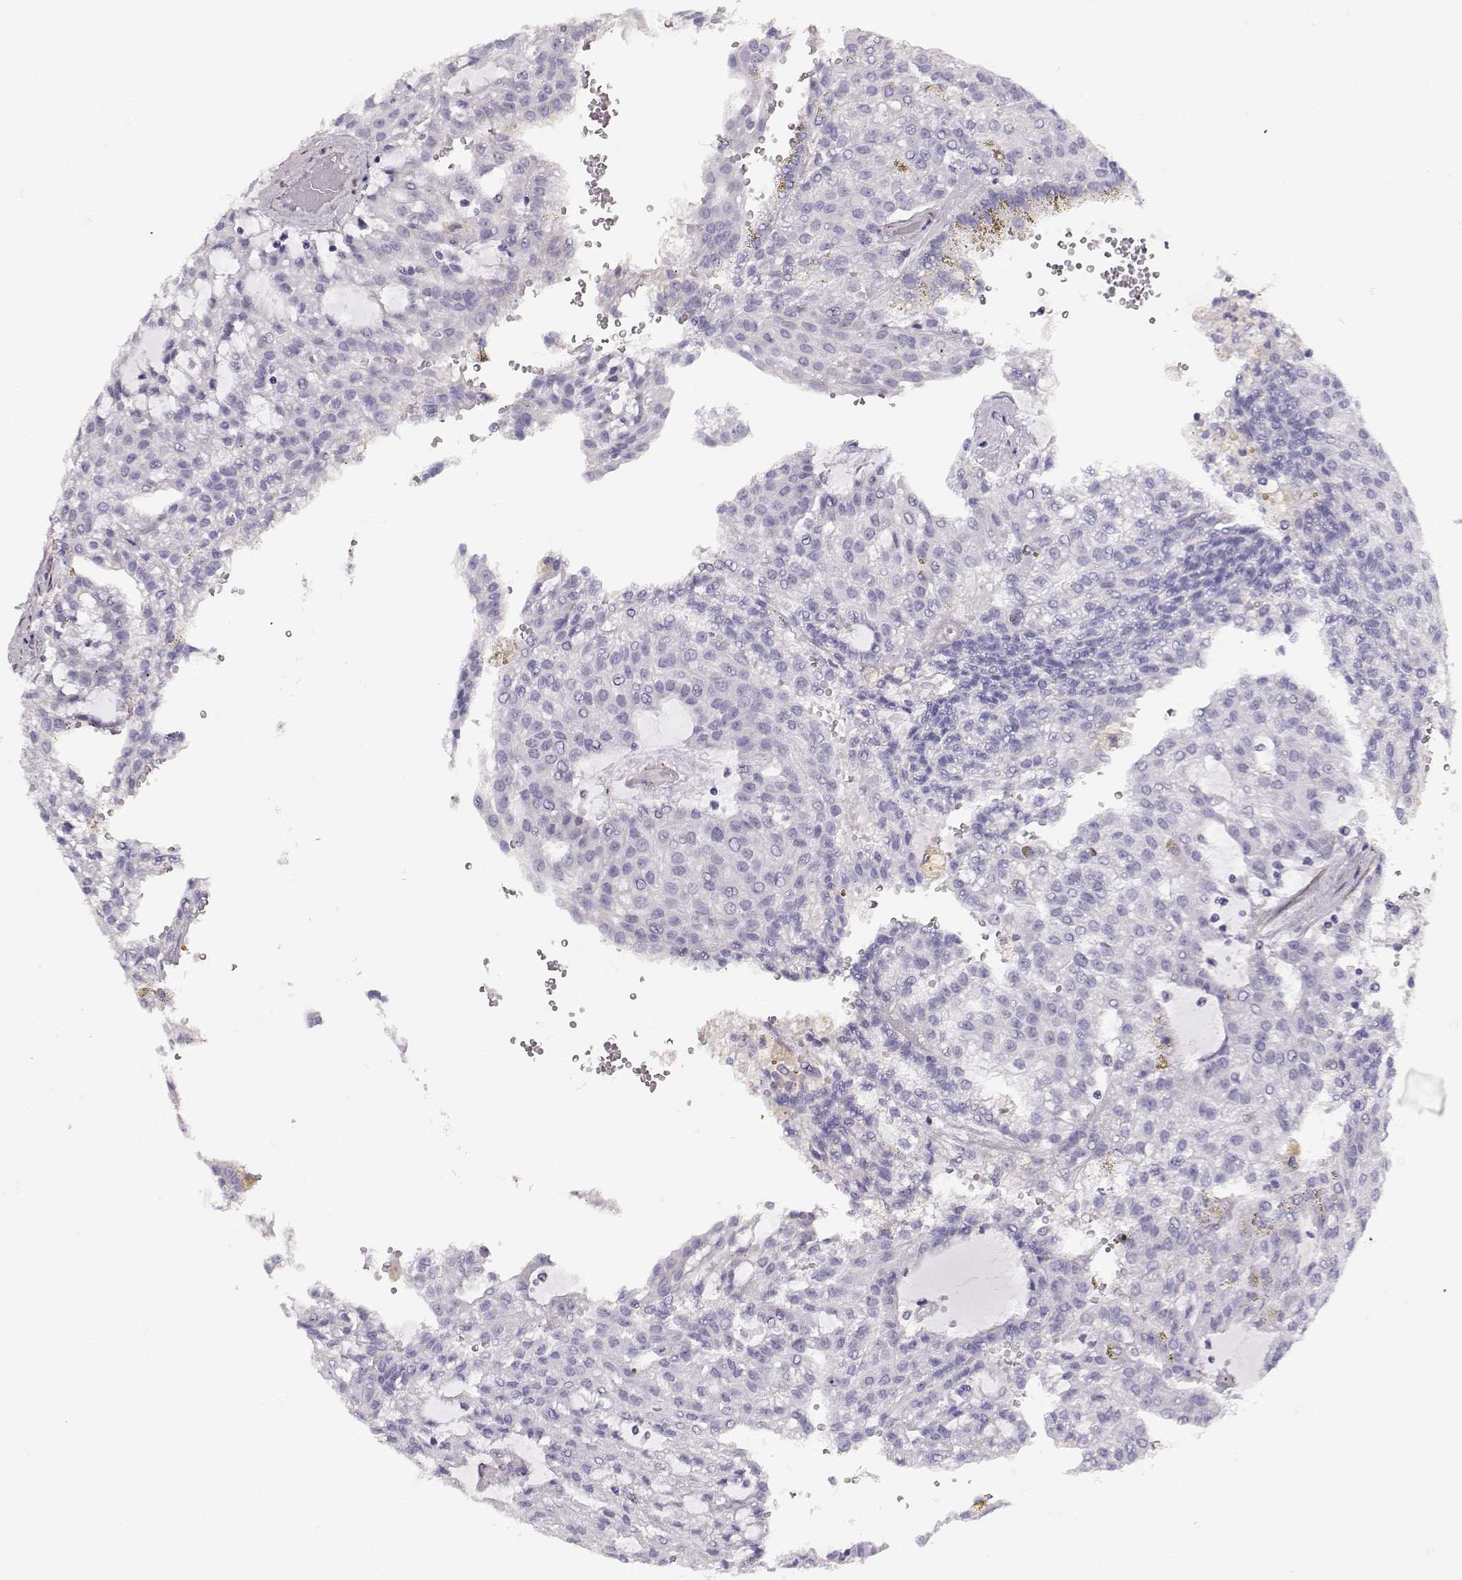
{"staining": {"intensity": "negative", "quantity": "none", "location": "none"}, "tissue": "renal cancer", "cell_type": "Tumor cells", "image_type": "cancer", "snomed": [{"axis": "morphology", "description": "Adenocarcinoma, NOS"}, {"axis": "topography", "description": "Kidney"}], "caption": "This is an IHC micrograph of human renal cancer. There is no expression in tumor cells.", "gene": "RBM44", "patient": {"sex": "male", "age": 63}}